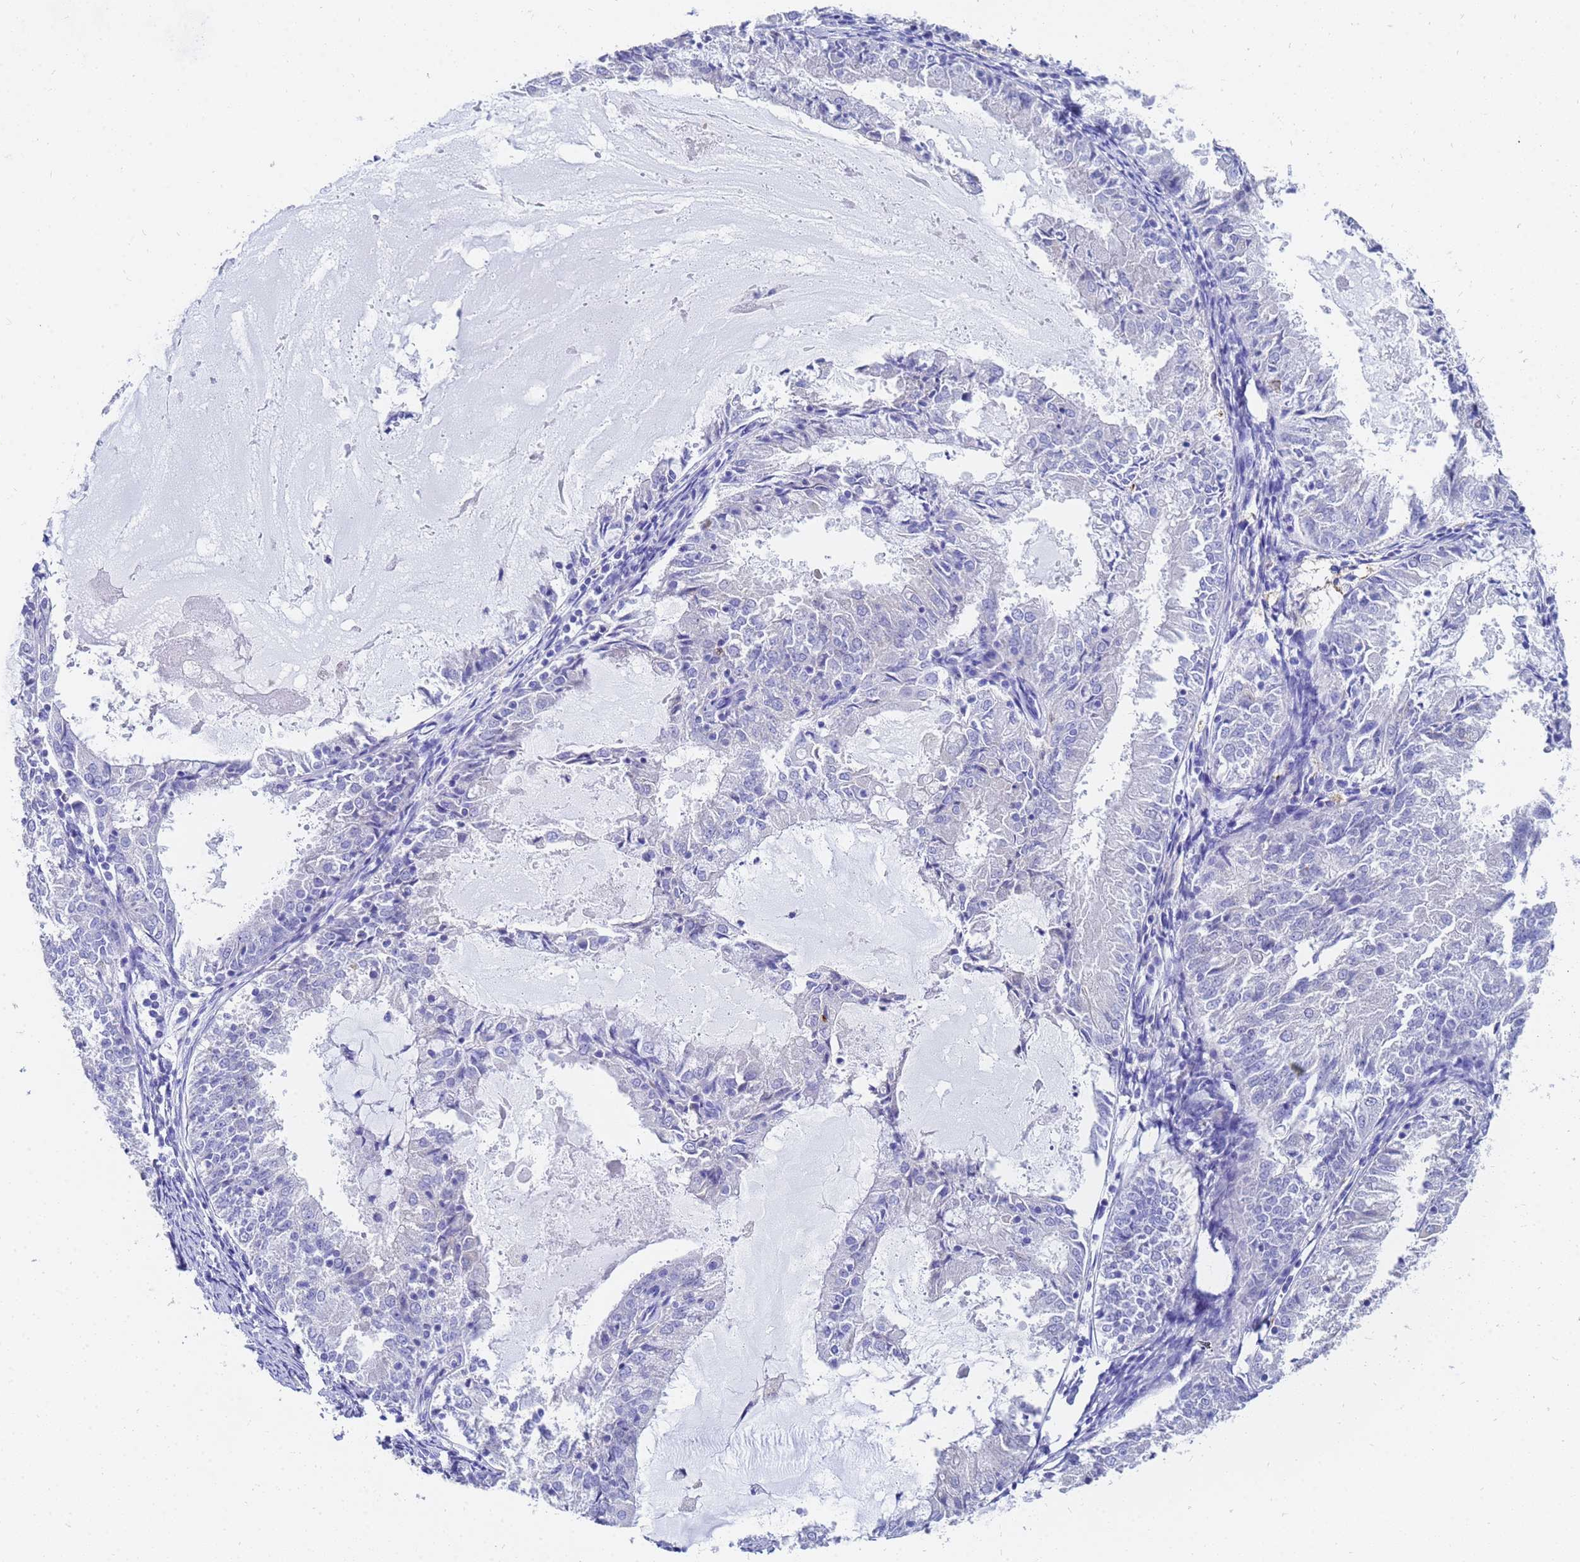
{"staining": {"intensity": "negative", "quantity": "none", "location": "none"}, "tissue": "endometrial cancer", "cell_type": "Tumor cells", "image_type": "cancer", "snomed": [{"axis": "morphology", "description": "Adenocarcinoma, NOS"}, {"axis": "topography", "description": "Endometrium"}], "caption": "Tumor cells are negative for brown protein staining in endometrial adenocarcinoma.", "gene": "C2orf72", "patient": {"sex": "female", "age": 57}}